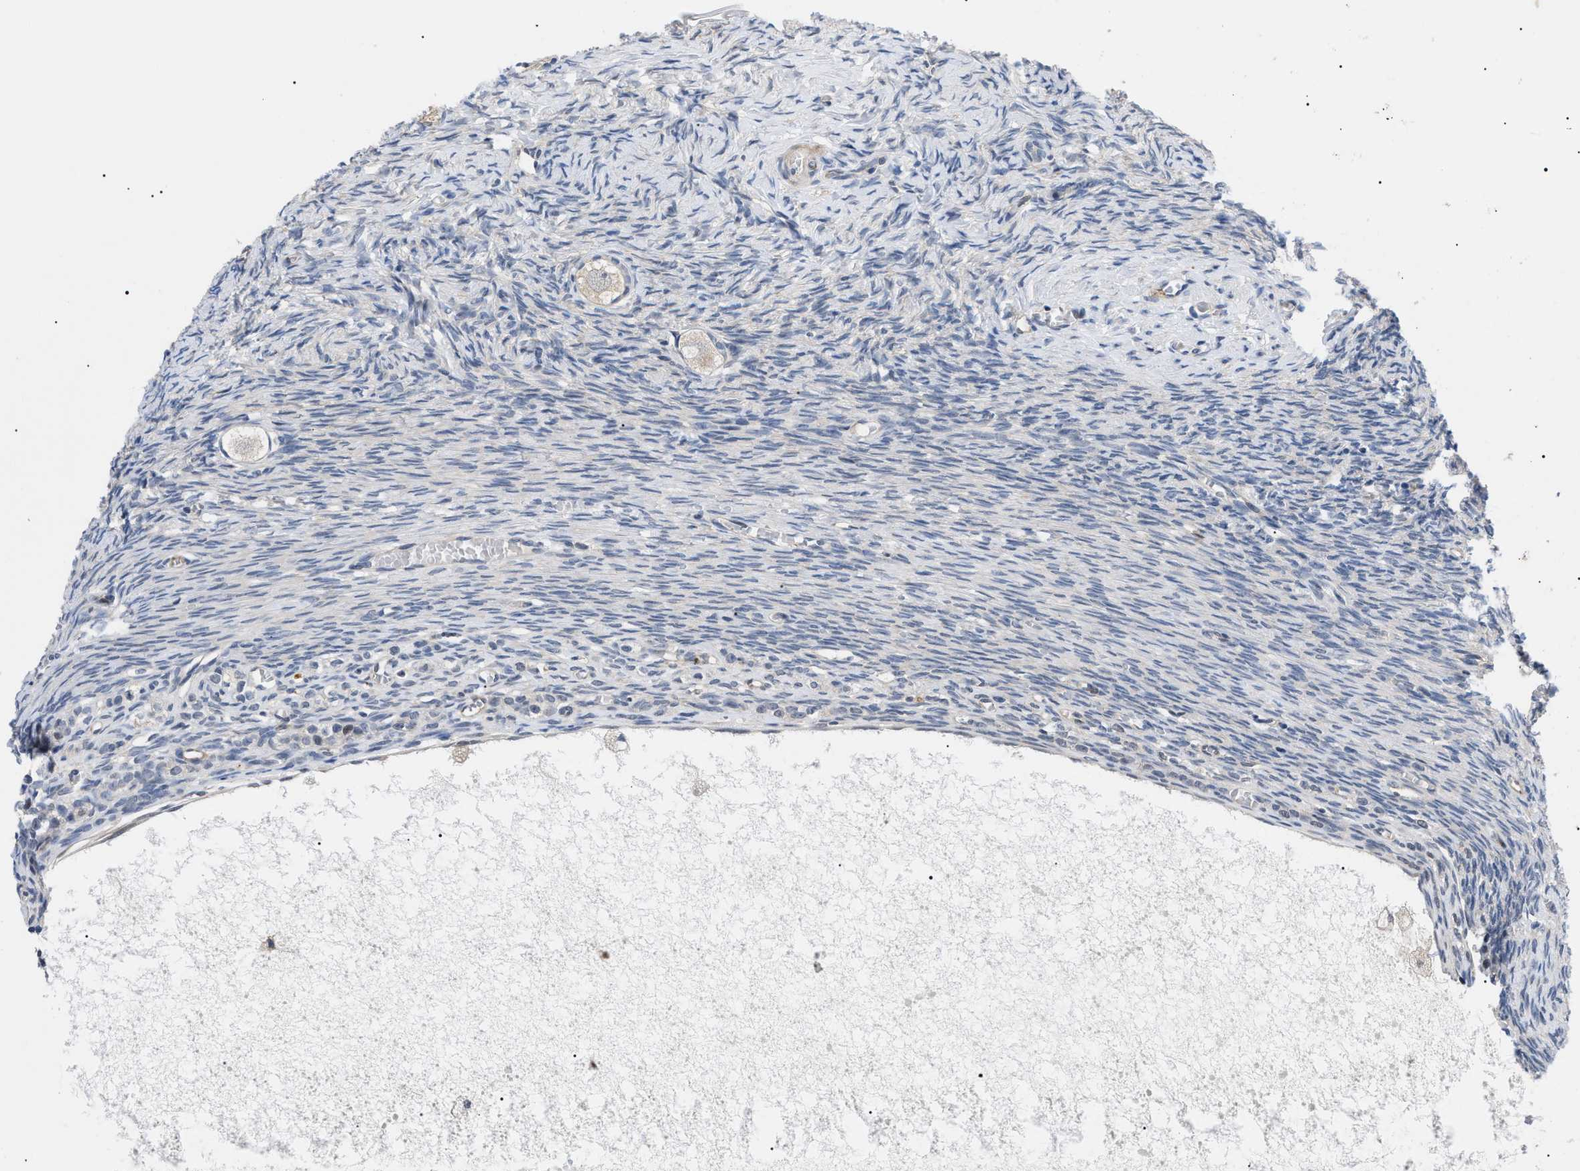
{"staining": {"intensity": "negative", "quantity": "none", "location": "none"}, "tissue": "ovary", "cell_type": "Follicle cells", "image_type": "normal", "snomed": [{"axis": "morphology", "description": "Normal tissue, NOS"}, {"axis": "topography", "description": "Ovary"}], "caption": "There is no significant expression in follicle cells of ovary. (Brightfield microscopy of DAB (3,3'-diaminobenzidine) immunohistochemistry (IHC) at high magnification).", "gene": "GARRE1", "patient": {"sex": "female", "age": 27}}